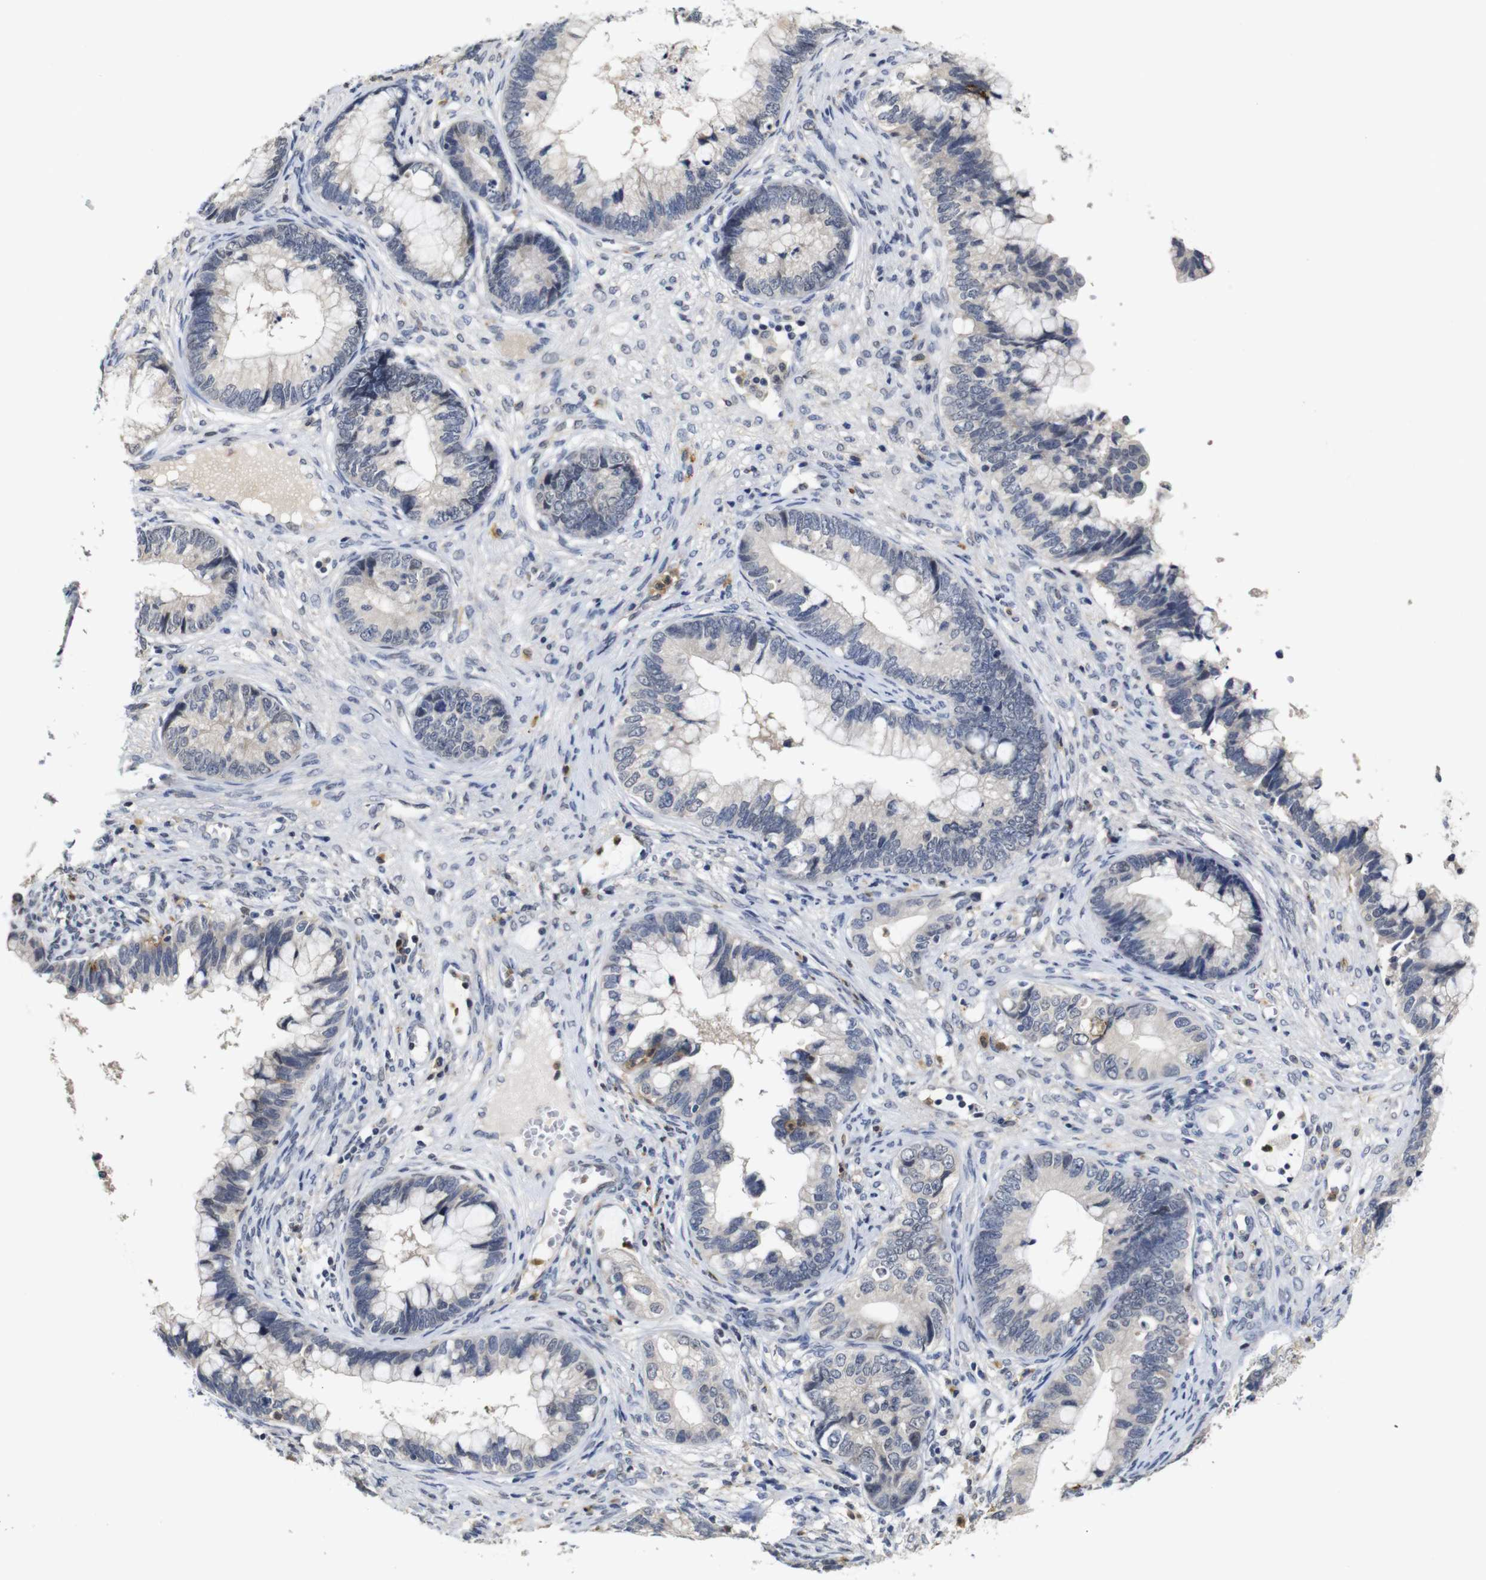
{"staining": {"intensity": "negative", "quantity": "none", "location": "none"}, "tissue": "cervical cancer", "cell_type": "Tumor cells", "image_type": "cancer", "snomed": [{"axis": "morphology", "description": "Adenocarcinoma, NOS"}, {"axis": "topography", "description": "Cervix"}], "caption": "Tumor cells show no significant protein positivity in cervical cancer (adenocarcinoma). The staining is performed using DAB (3,3'-diaminobenzidine) brown chromogen with nuclei counter-stained in using hematoxylin.", "gene": "NTRK3", "patient": {"sex": "female", "age": 44}}